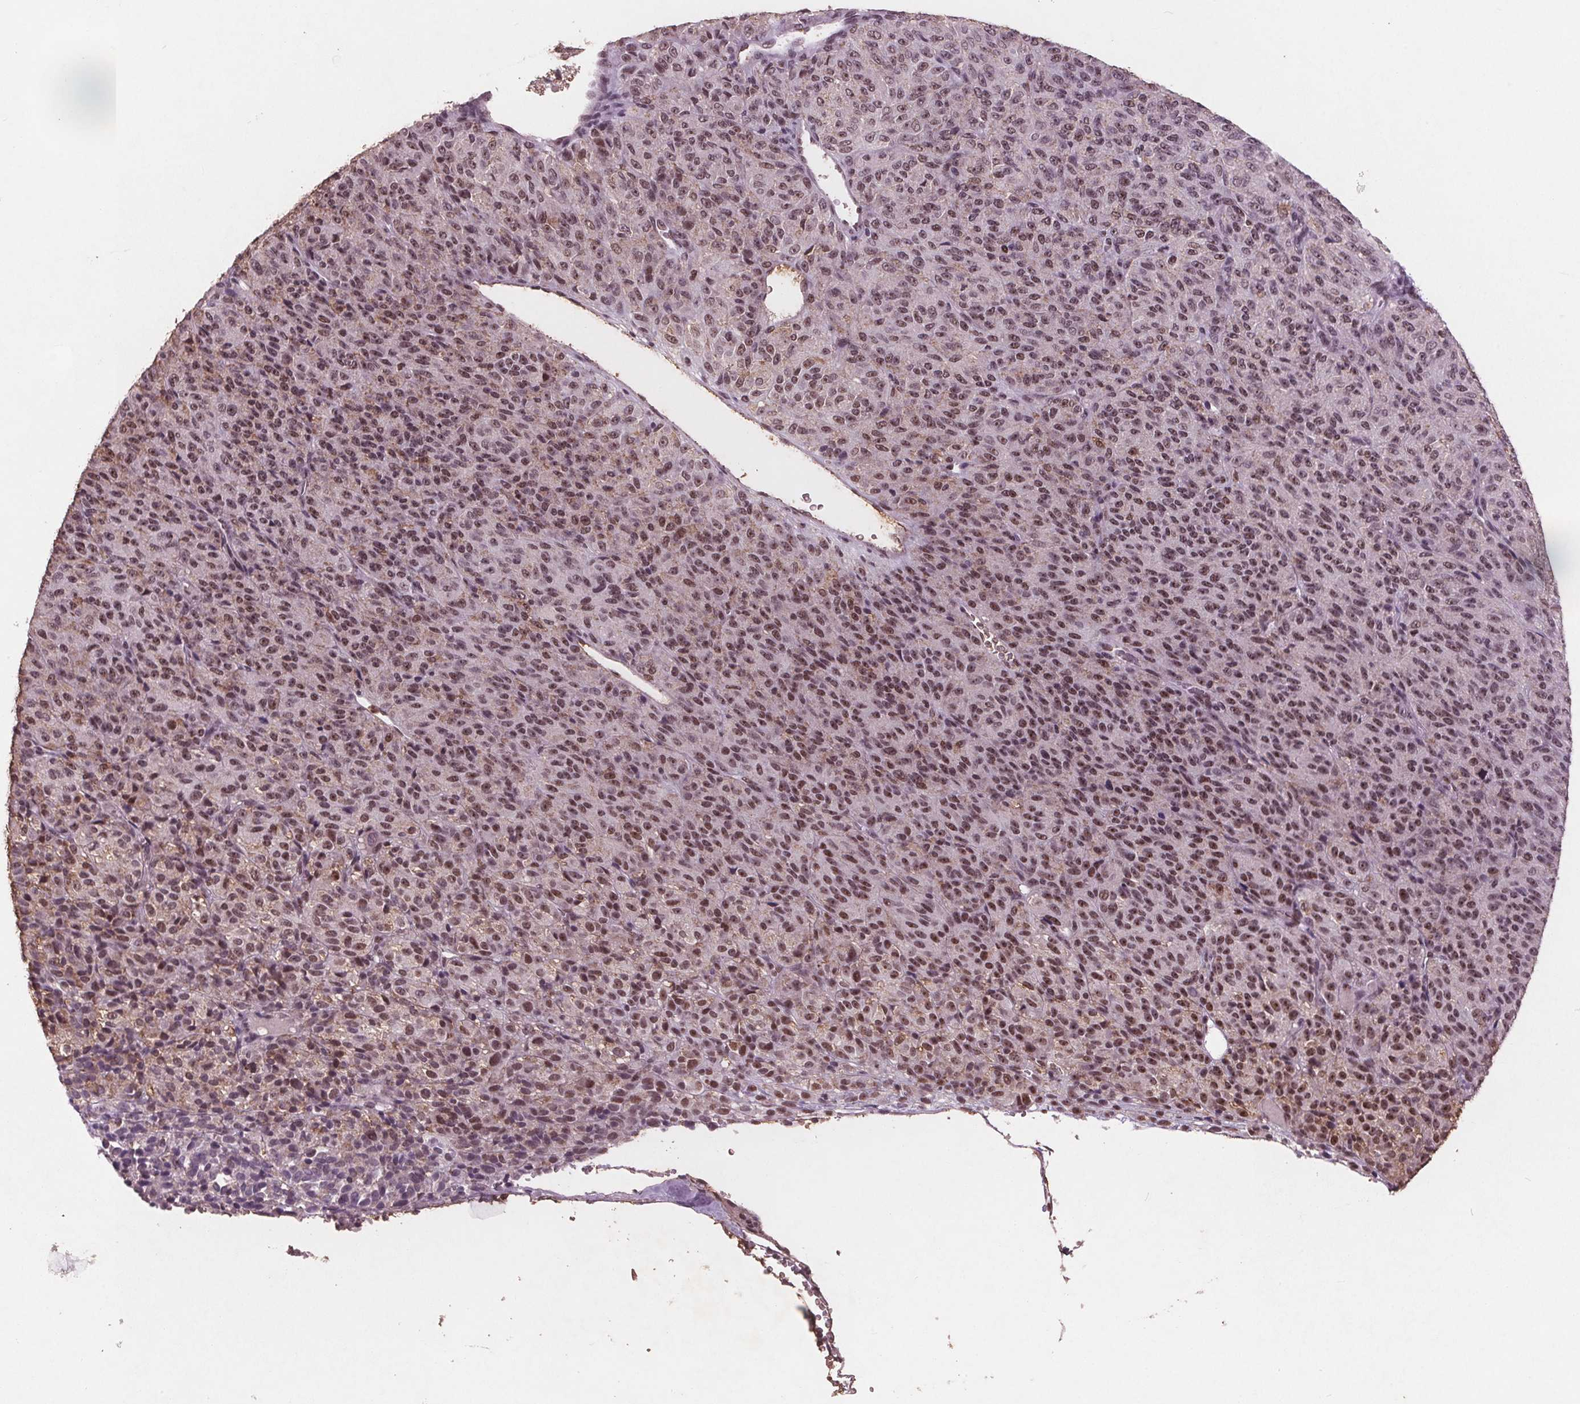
{"staining": {"intensity": "moderate", "quantity": ">75%", "location": "nuclear"}, "tissue": "melanoma", "cell_type": "Tumor cells", "image_type": "cancer", "snomed": [{"axis": "morphology", "description": "Malignant melanoma, Metastatic site"}, {"axis": "topography", "description": "Brain"}], "caption": "Immunohistochemical staining of malignant melanoma (metastatic site) reveals medium levels of moderate nuclear expression in about >75% of tumor cells.", "gene": "RPS6KA2", "patient": {"sex": "female", "age": 56}}